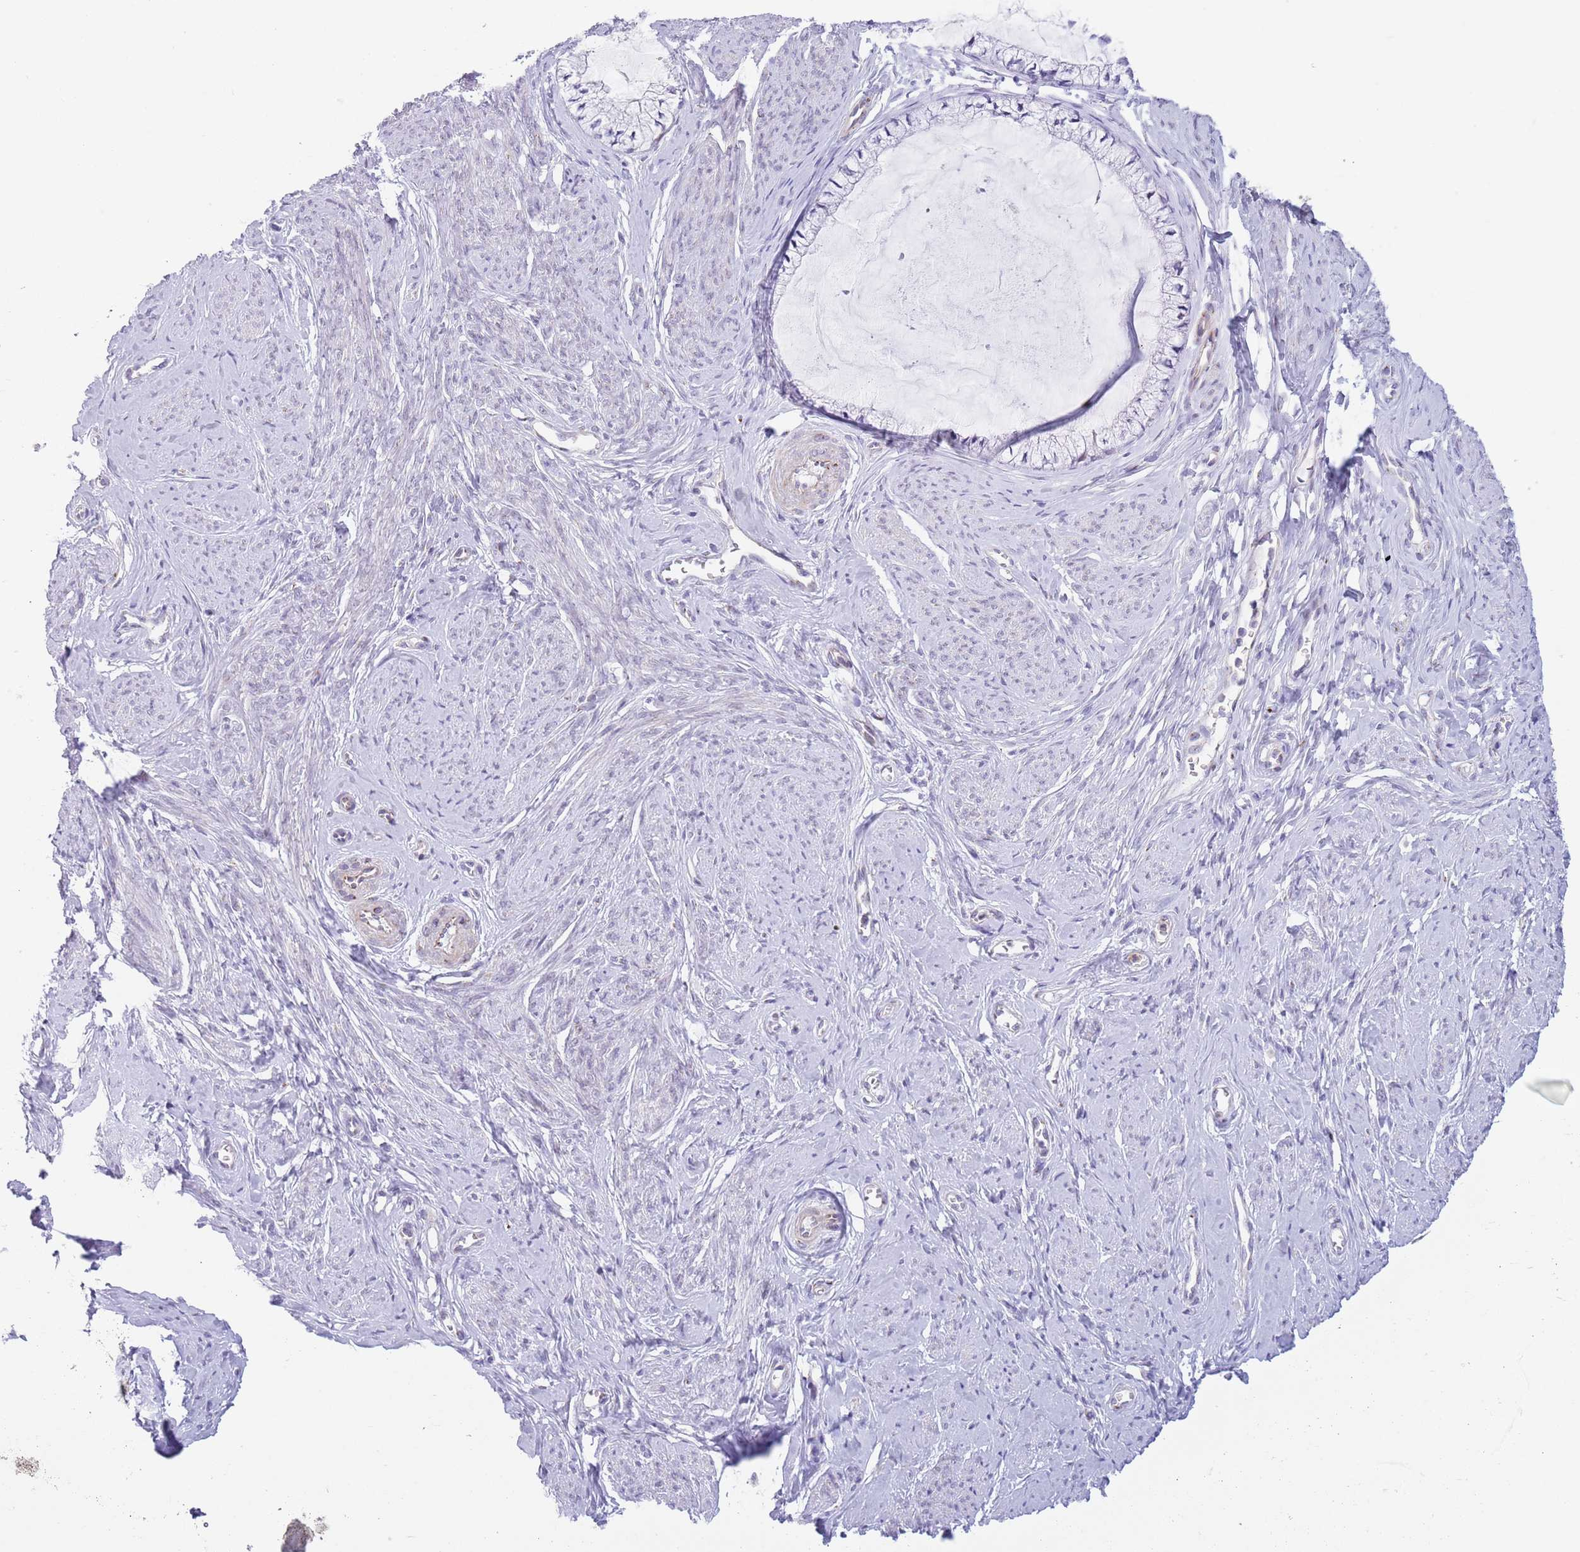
{"staining": {"intensity": "negative", "quantity": "none", "location": "none"}, "tissue": "cervix", "cell_type": "Glandular cells", "image_type": "normal", "snomed": [{"axis": "morphology", "description": "Normal tissue, NOS"}, {"axis": "topography", "description": "Cervix"}], "caption": "Human cervix stained for a protein using immunohistochemistry displays no expression in glandular cells.", "gene": "C20orf96", "patient": {"sex": "female", "age": 42}}